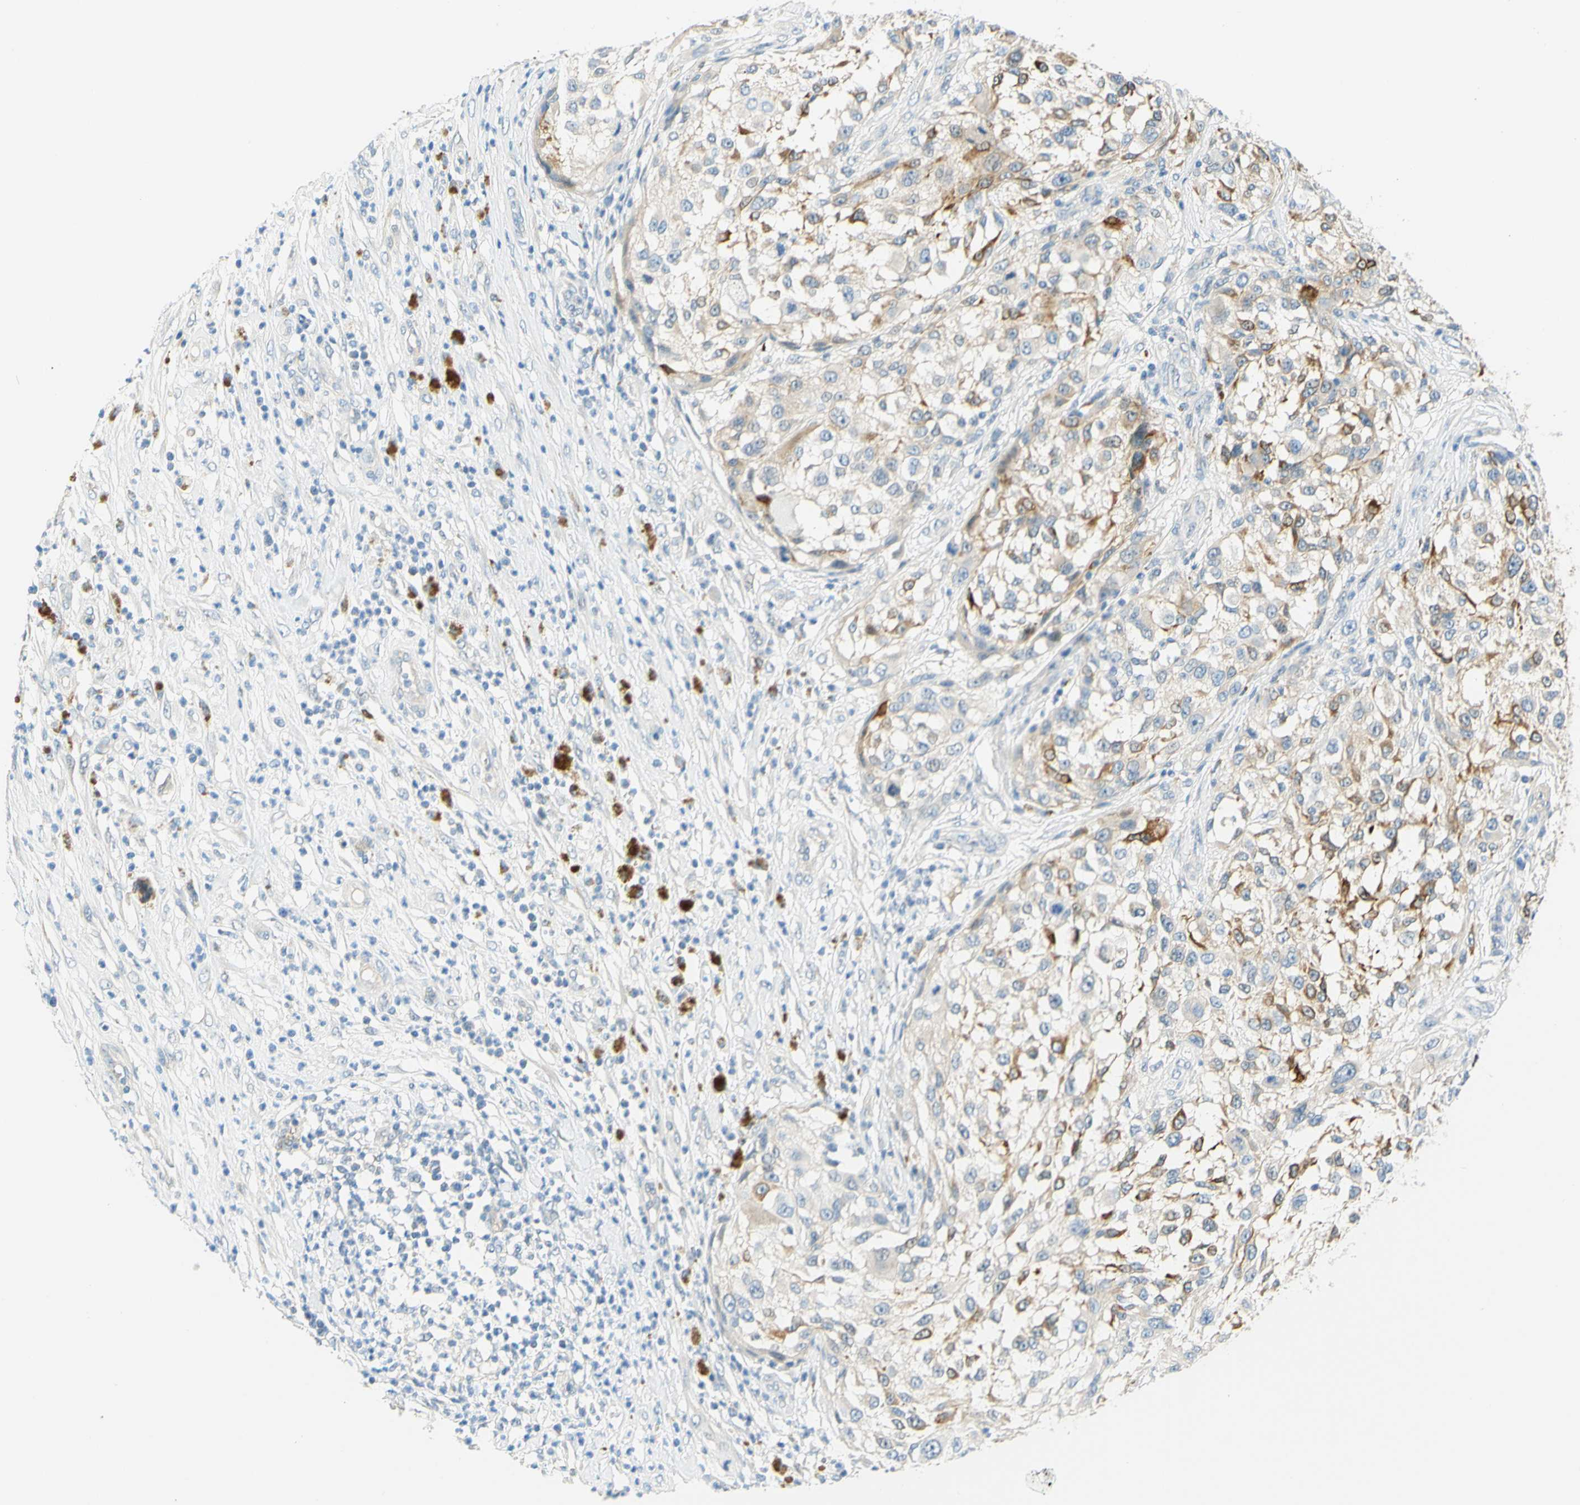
{"staining": {"intensity": "moderate", "quantity": ">75%", "location": "cytoplasmic/membranous"}, "tissue": "melanoma", "cell_type": "Tumor cells", "image_type": "cancer", "snomed": [{"axis": "morphology", "description": "Necrosis, NOS"}, {"axis": "morphology", "description": "Malignant melanoma, NOS"}, {"axis": "topography", "description": "Skin"}], "caption": "Tumor cells demonstrate medium levels of moderate cytoplasmic/membranous staining in approximately >75% of cells in melanoma. (Stains: DAB in brown, nuclei in blue, Microscopy: brightfield microscopy at high magnification).", "gene": "ENTREP2", "patient": {"sex": "female", "age": 87}}